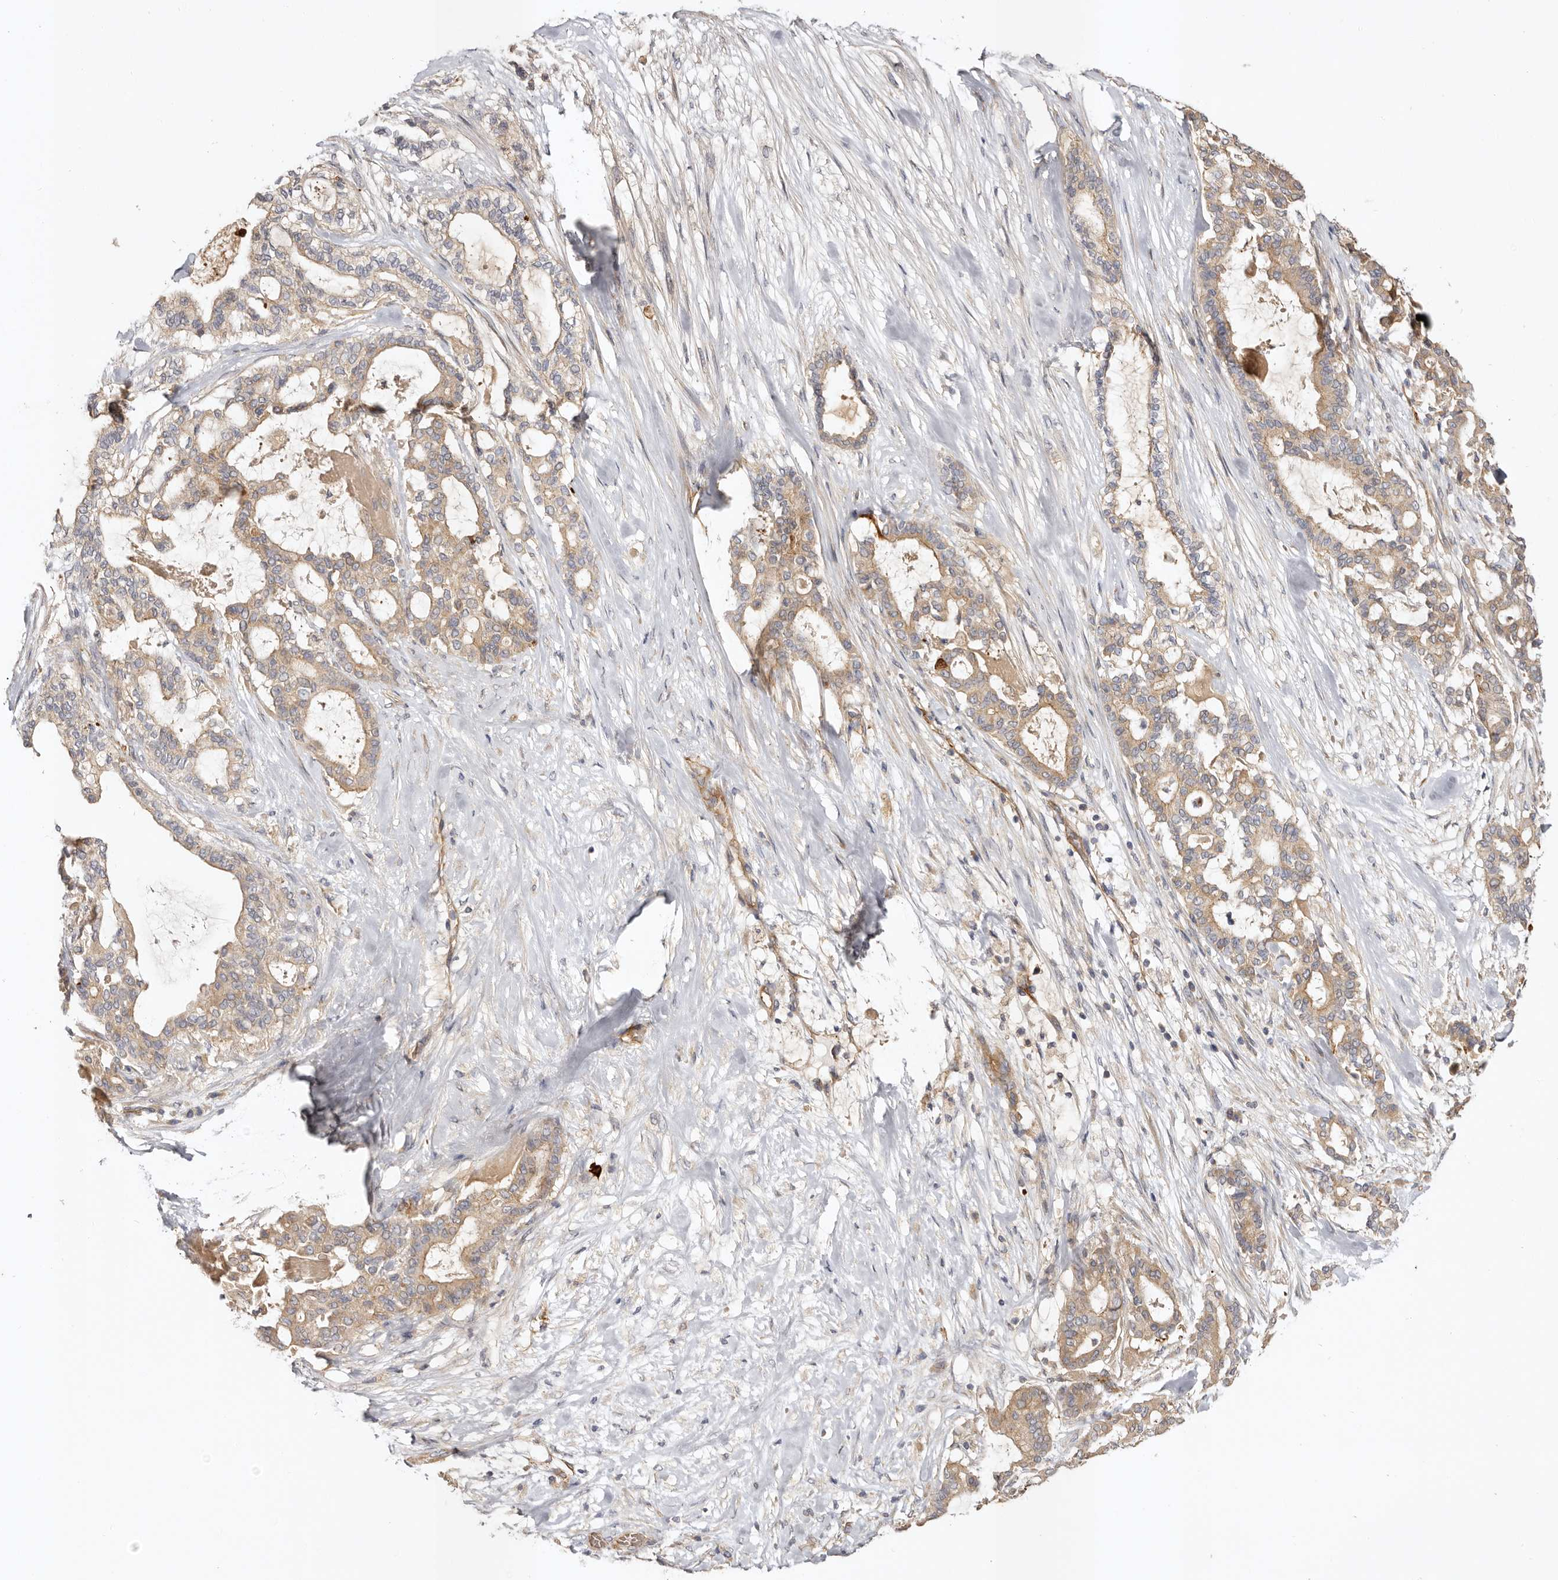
{"staining": {"intensity": "weak", "quantity": ">75%", "location": "cytoplasmic/membranous"}, "tissue": "pancreatic cancer", "cell_type": "Tumor cells", "image_type": "cancer", "snomed": [{"axis": "morphology", "description": "Adenocarcinoma, NOS"}, {"axis": "topography", "description": "Pancreas"}], "caption": "A photomicrograph of pancreatic cancer (adenocarcinoma) stained for a protein displays weak cytoplasmic/membranous brown staining in tumor cells. (DAB (3,3'-diaminobenzidine) IHC, brown staining for protein, blue staining for nuclei).", "gene": "ADAMTS9", "patient": {"sex": "male", "age": 63}}